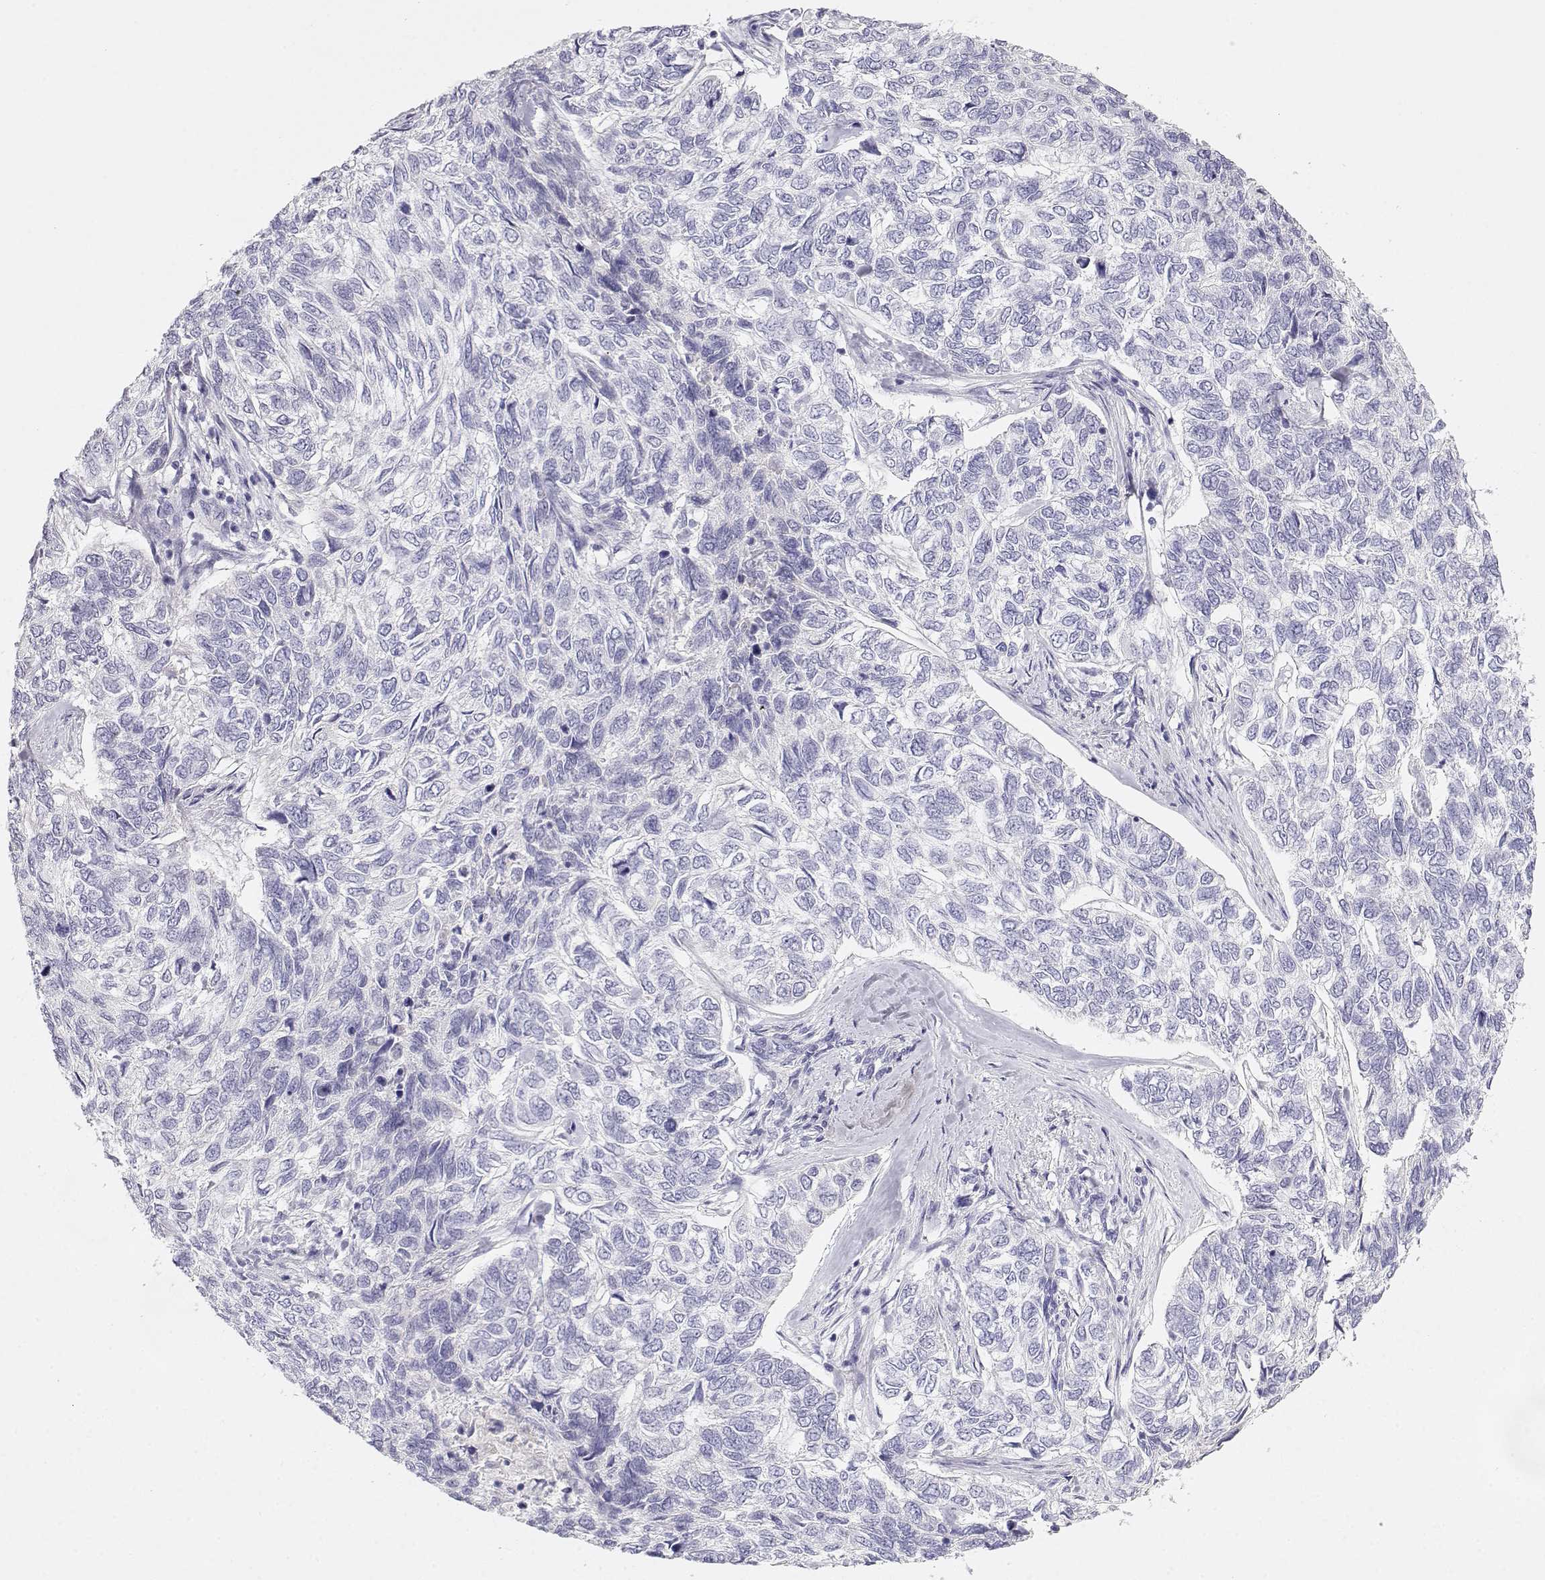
{"staining": {"intensity": "negative", "quantity": "none", "location": "none"}, "tissue": "skin cancer", "cell_type": "Tumor cells", "image_type": "cancer", "snomed": [{"axis": "morphology", "description": "Basal cell carcinoma"}, {"axis": "topography", "description": "Skin"}], "caption": "Human skin cancer stained for a protein using IHC shows no expression in tumor cells.", "gene": "GPR174", "patient": {"sex": "female", "age": 65}}